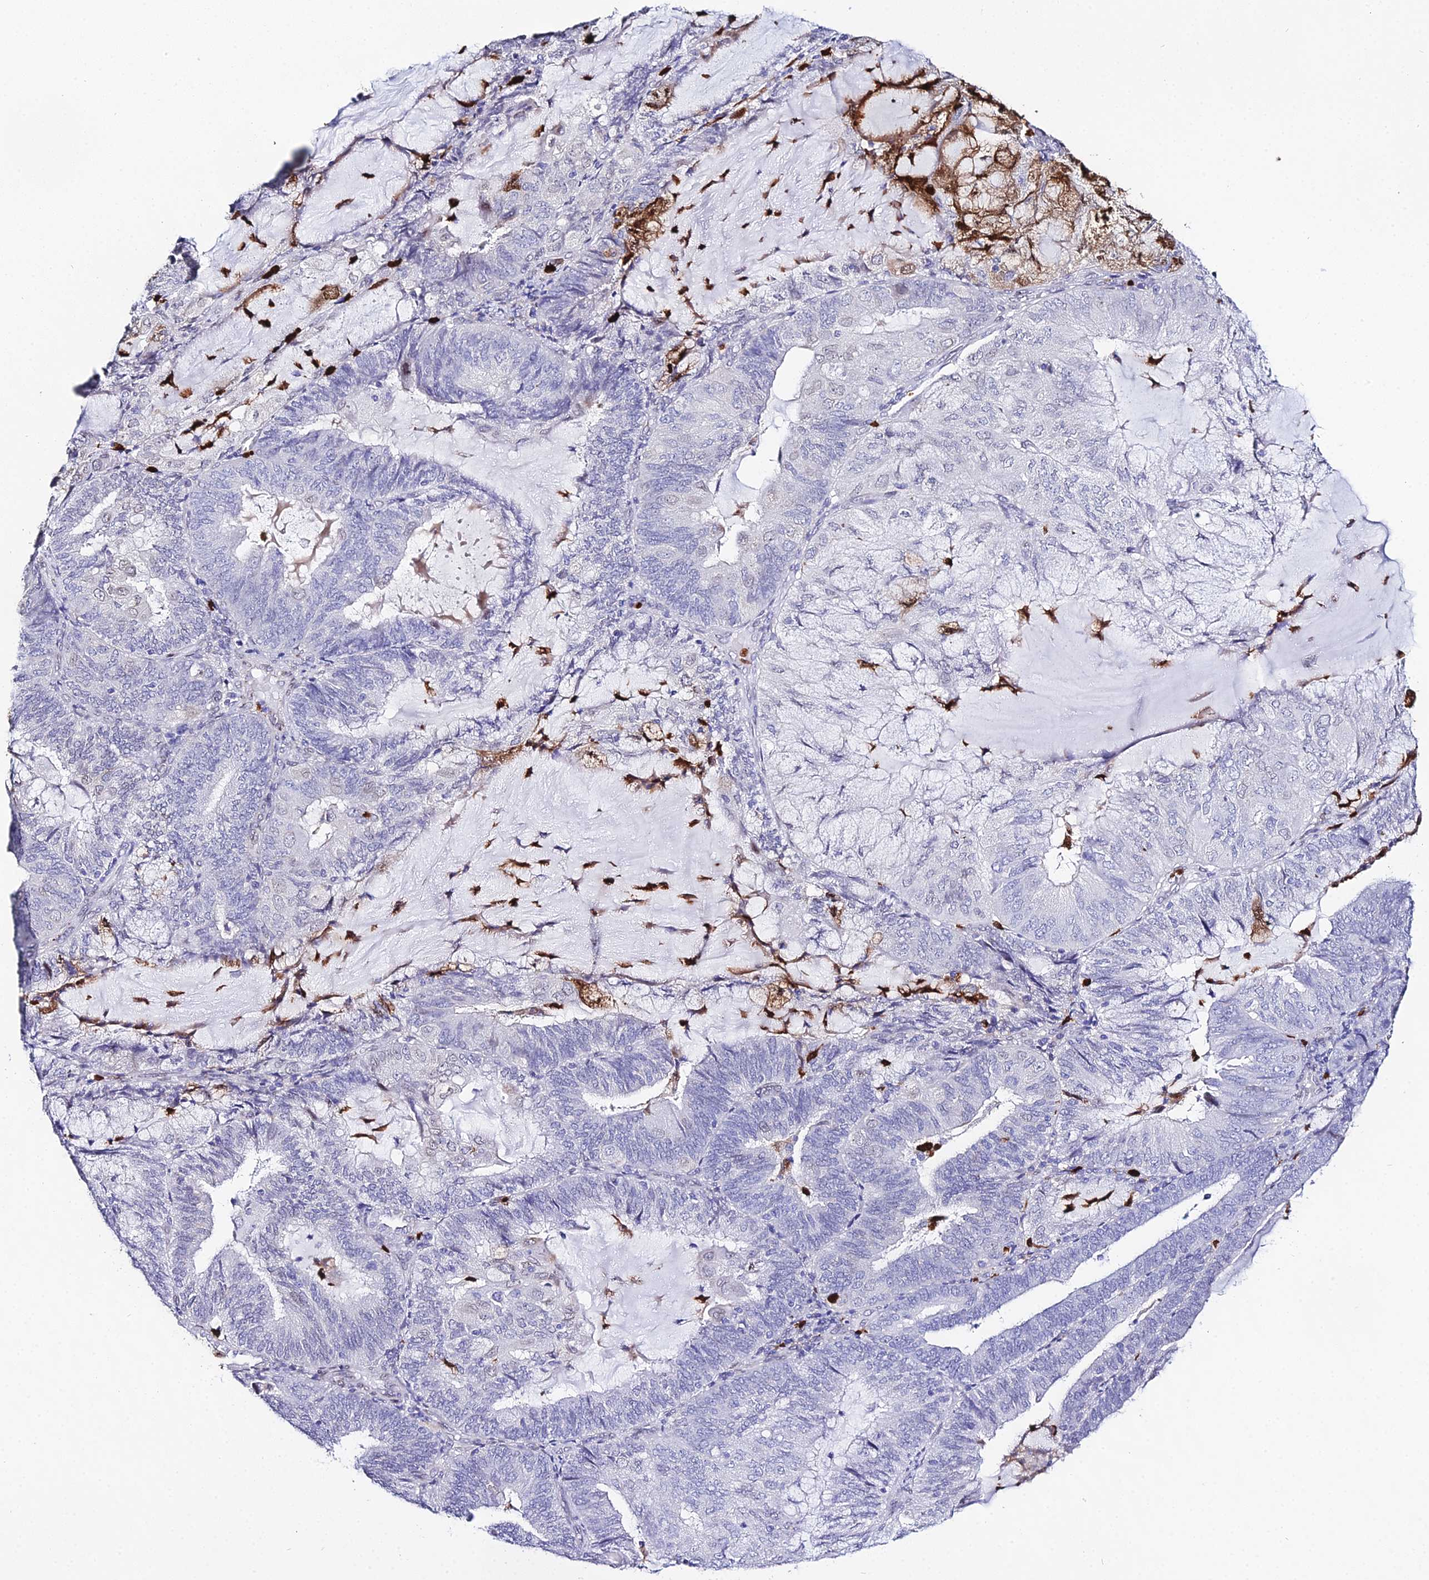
{"staining": {"intensity": "negative", "quantity": "none", "location": "none"}, "tissue": "endometrial cancer", "cell_type": "Tumor cells", "image_type": "cancer", "snomed": [{"axis": "morphology", "description": "Adenocarcinoma, NOS"}, {"axis": "topography", "description": "Endometrium"}], "caption": "Immunohistochemistry image of neoplastic tissue: endometrial adenocarcinoma stained with DAB (3,3'-diaminobenzidine) exhibits no significant protein positivity in tumor cells.", "gene": "MCM10", "patient": {"sex": "female", "age": 81}}